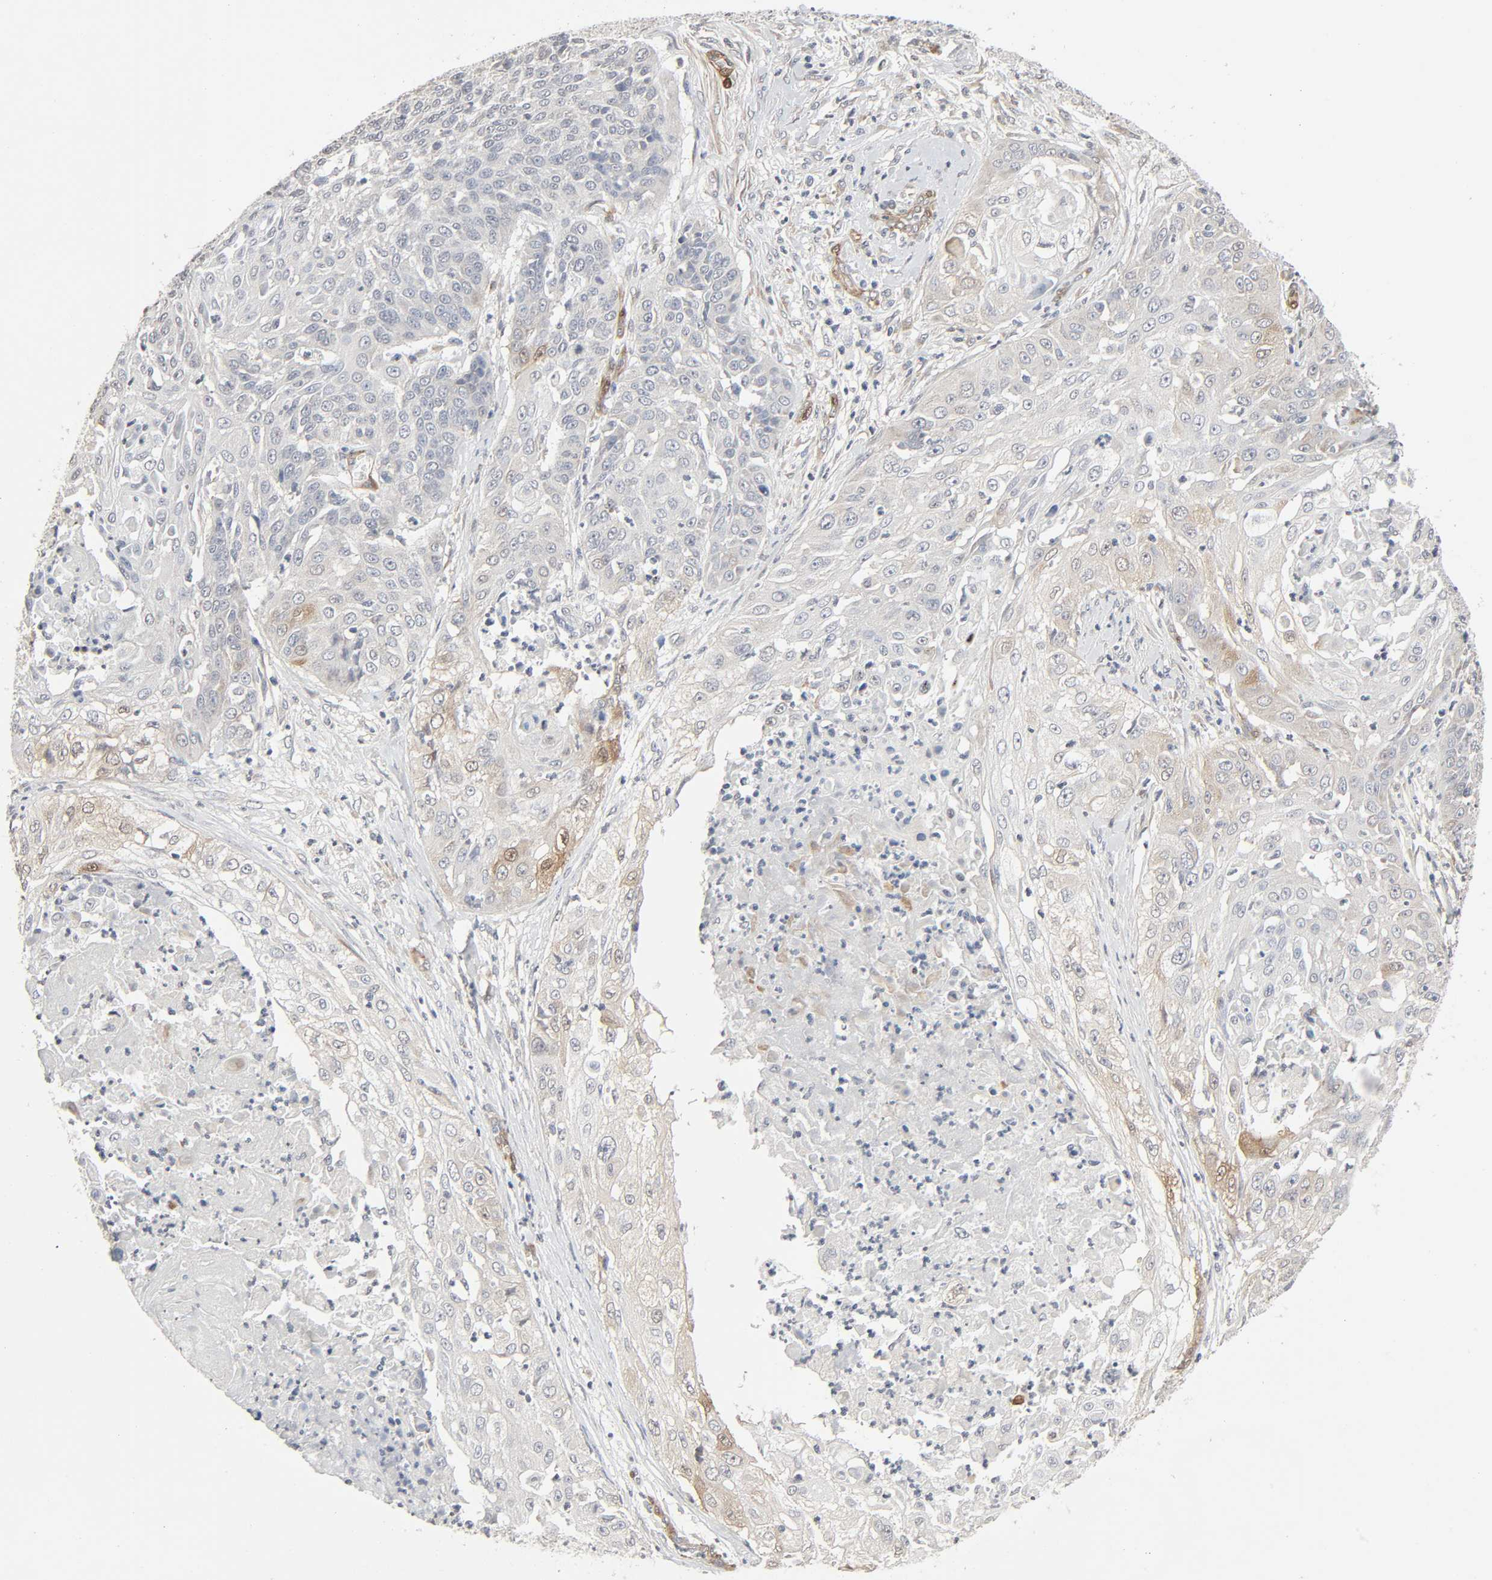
{"staining": {"intensity": "weak", "quantity": "<25%", "location": "cytoplasmic/membranous"}, "tissue": "cervical cancer", "cell_type": "Tumor cells", "image_type": "cancer", "snomed": [{"axis": "morphology", "description": "Squamous cell carcinoma, NOS"}, {"axis": "topography", "description": "Cervix"}], "caption": "The photomicrograph shows no staining of tumor cells in squamous cell carcinoma (cervical).", "gene": "PTK2", "patient": {"sex": "female", "age": 64}}